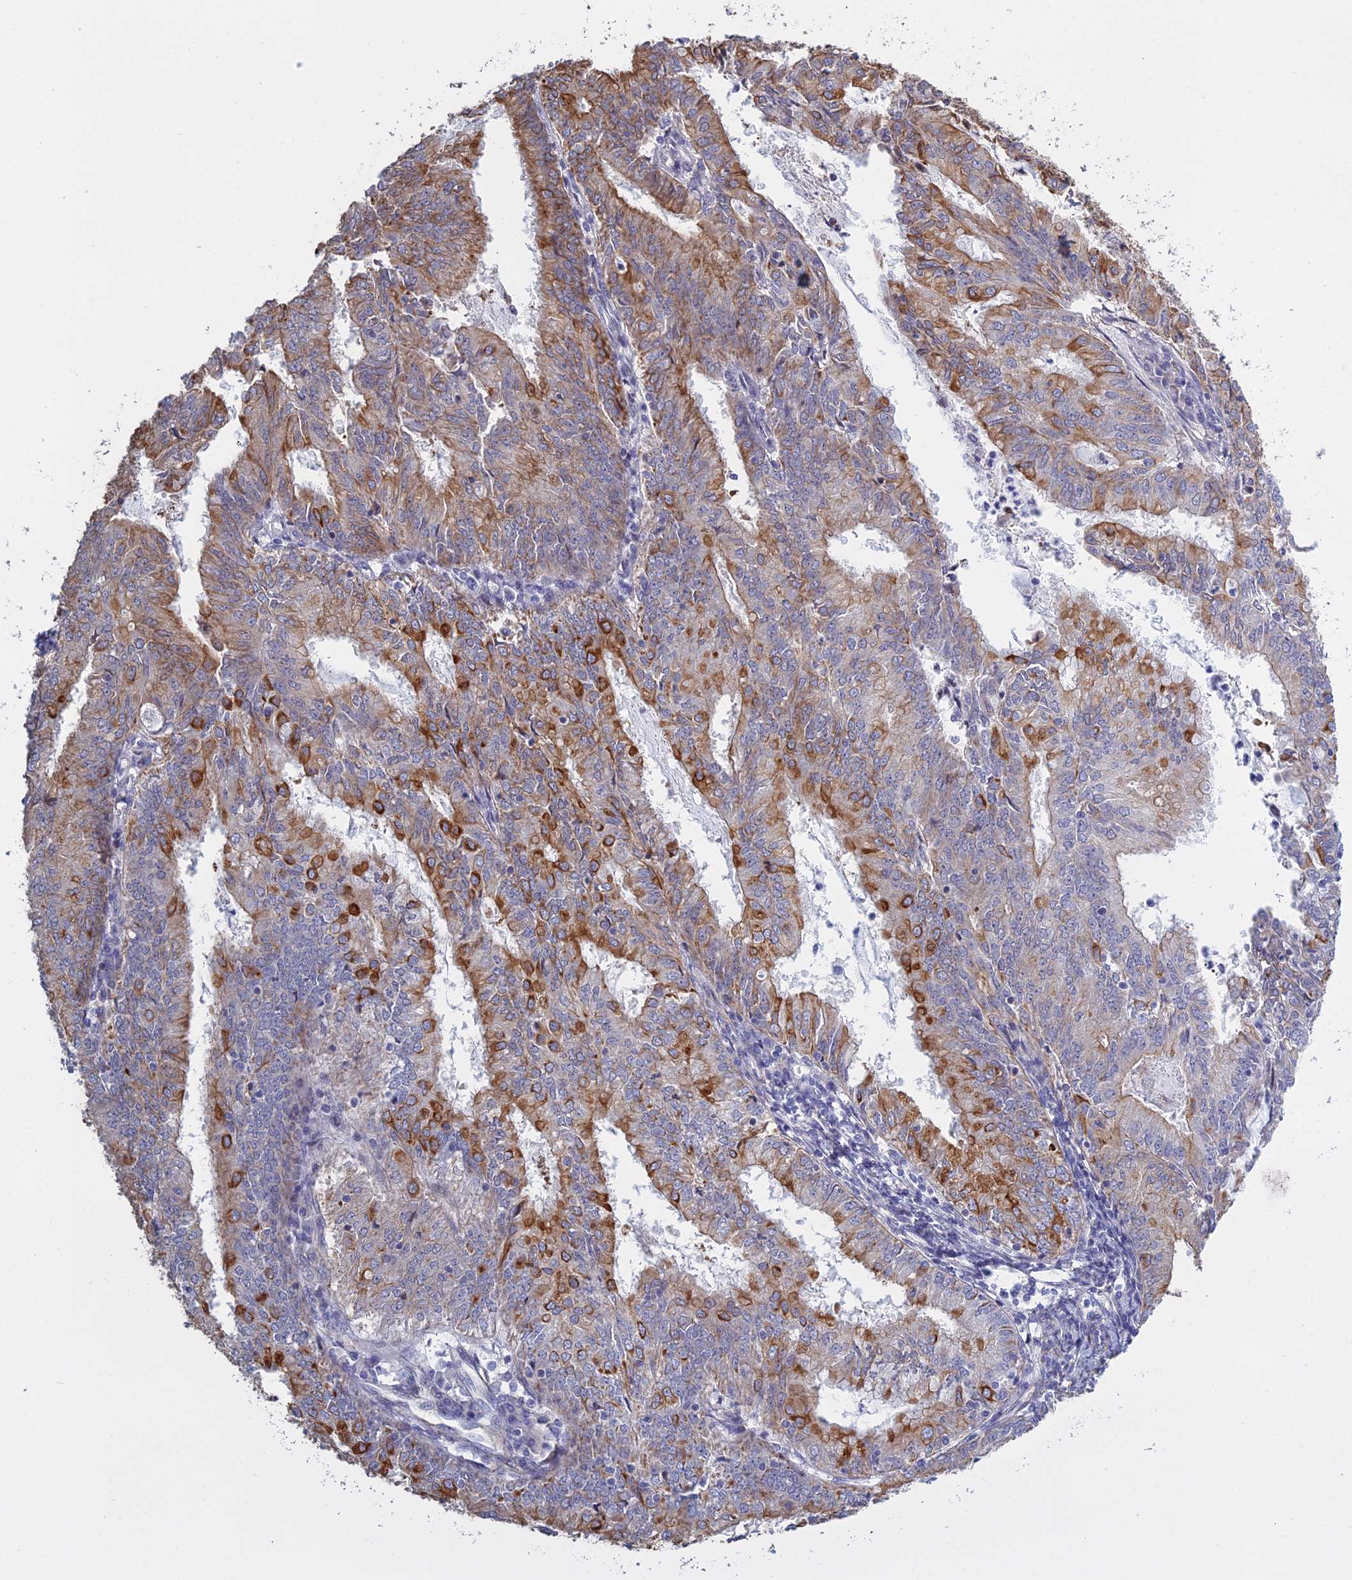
{"staining": {"intensity": "moderate", "quantity": "25%-75%", "location": "cytoplasmic/membranous"}, "tissue": "endometrial cancer", "cell_type": "Tumor cells", "image_type": "cancer", "snomed": [{"axis": "morphology", "description": "Adenocarcinoma, NOS"}, {"axis": "topography", "description": "Endometrium"}], "caption": "Human endometrial cancer (adenocarcinoma) stained with a brown dye shows moderate cytoplasmic/membranous positive staining in approximately 25%-75% of tumor cells.", "gene": "LZTS2", "patient": {"sex": "female", "age": 57}}